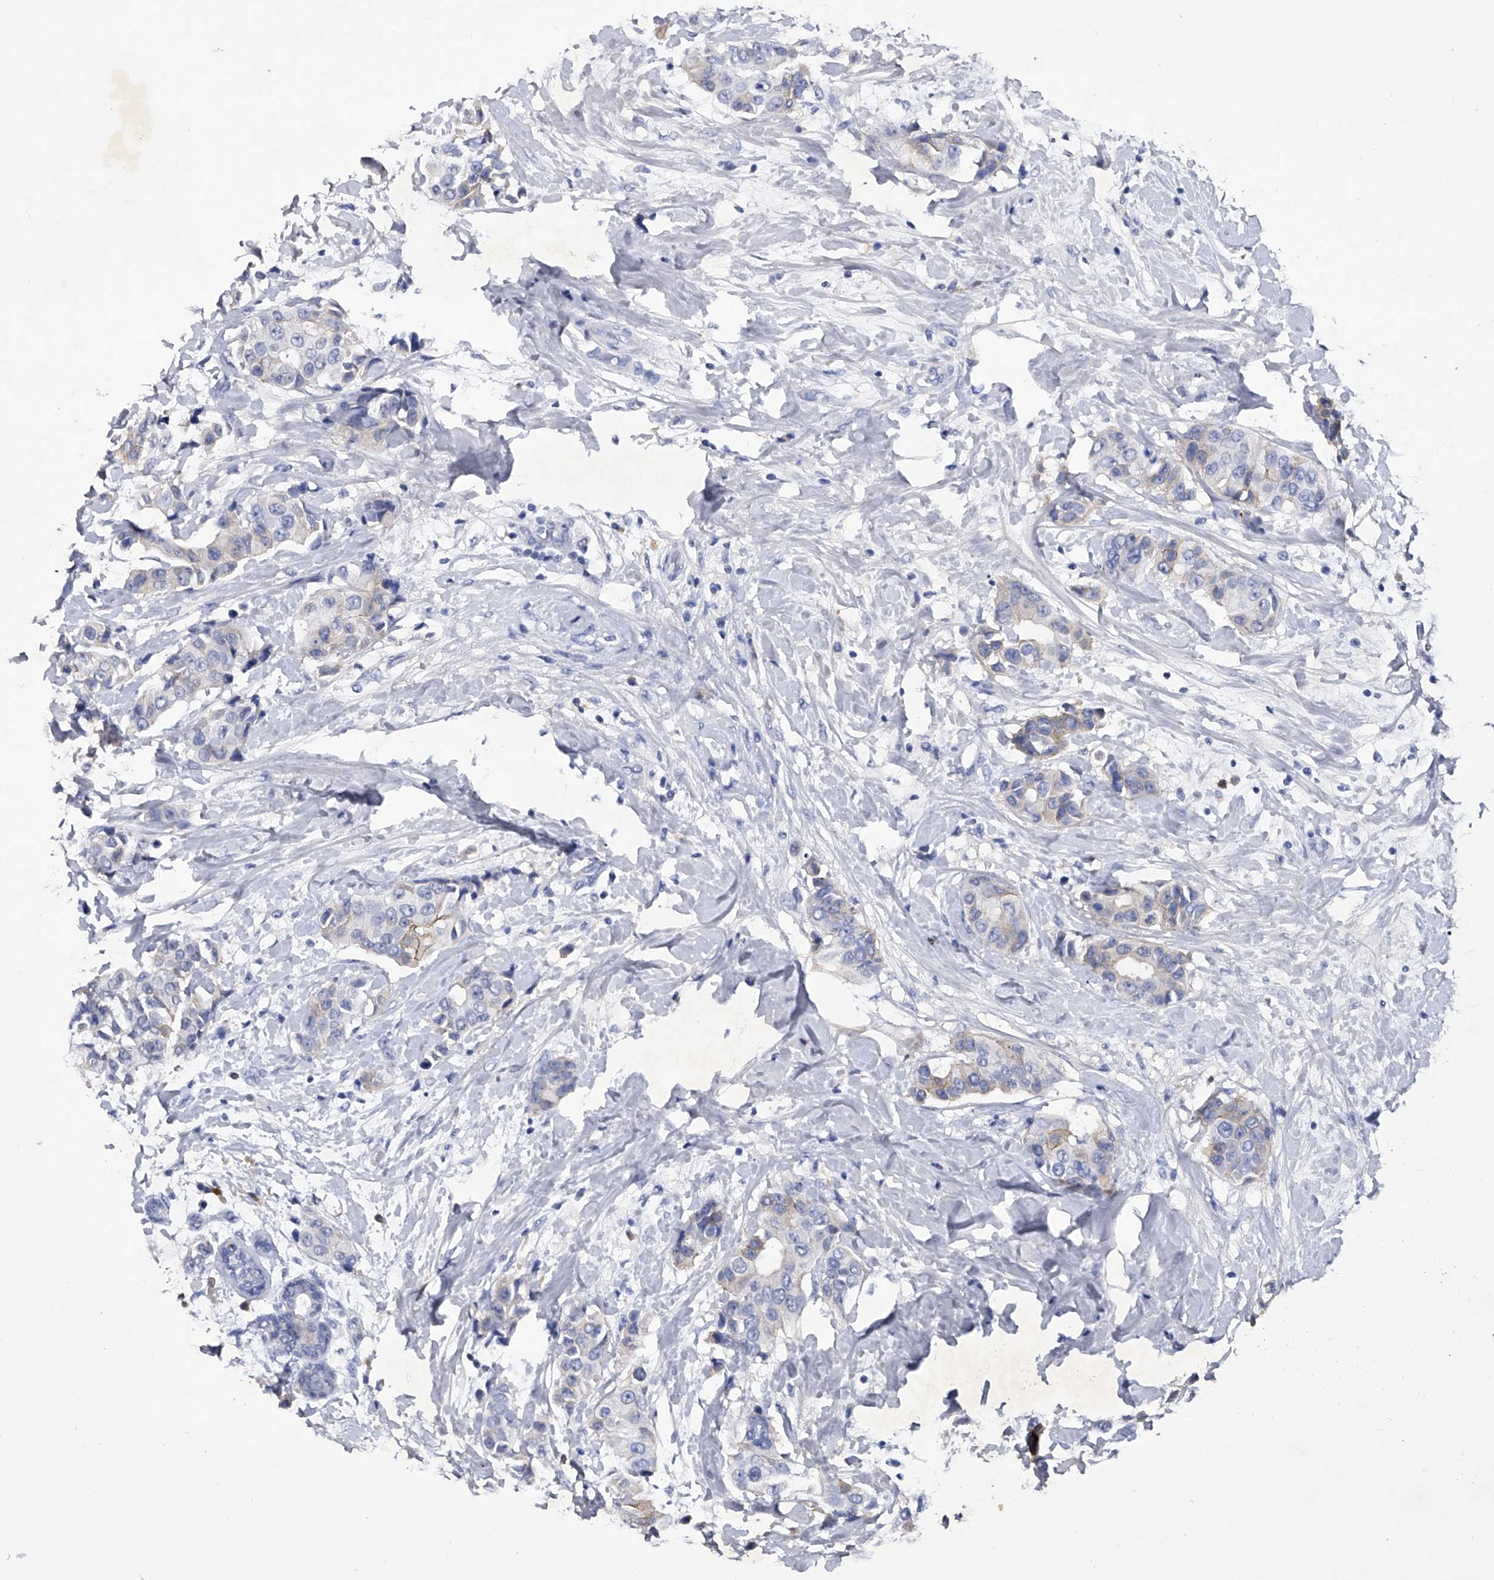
{"staining": {"intensity": "weak", "quantity": "<25%", "location": "cytoplasmic/membranous"}, "tissue": "breast cancer", "cell_type": "Tumor cells", "image_type": "cancer", "snomed": [{"axis": "morphology", "description": "Normal tissue, NOS"}, {"axis": "morphology", "description": "Duct carcinoma"}, {"axis": "topography", "description": "Breast"}], "caption": "Micrograph shows no protein staining in tumor cells of breast cancer tissue.", "gene": "ASNS", "patient": {"sex": "female", "age": 39}}